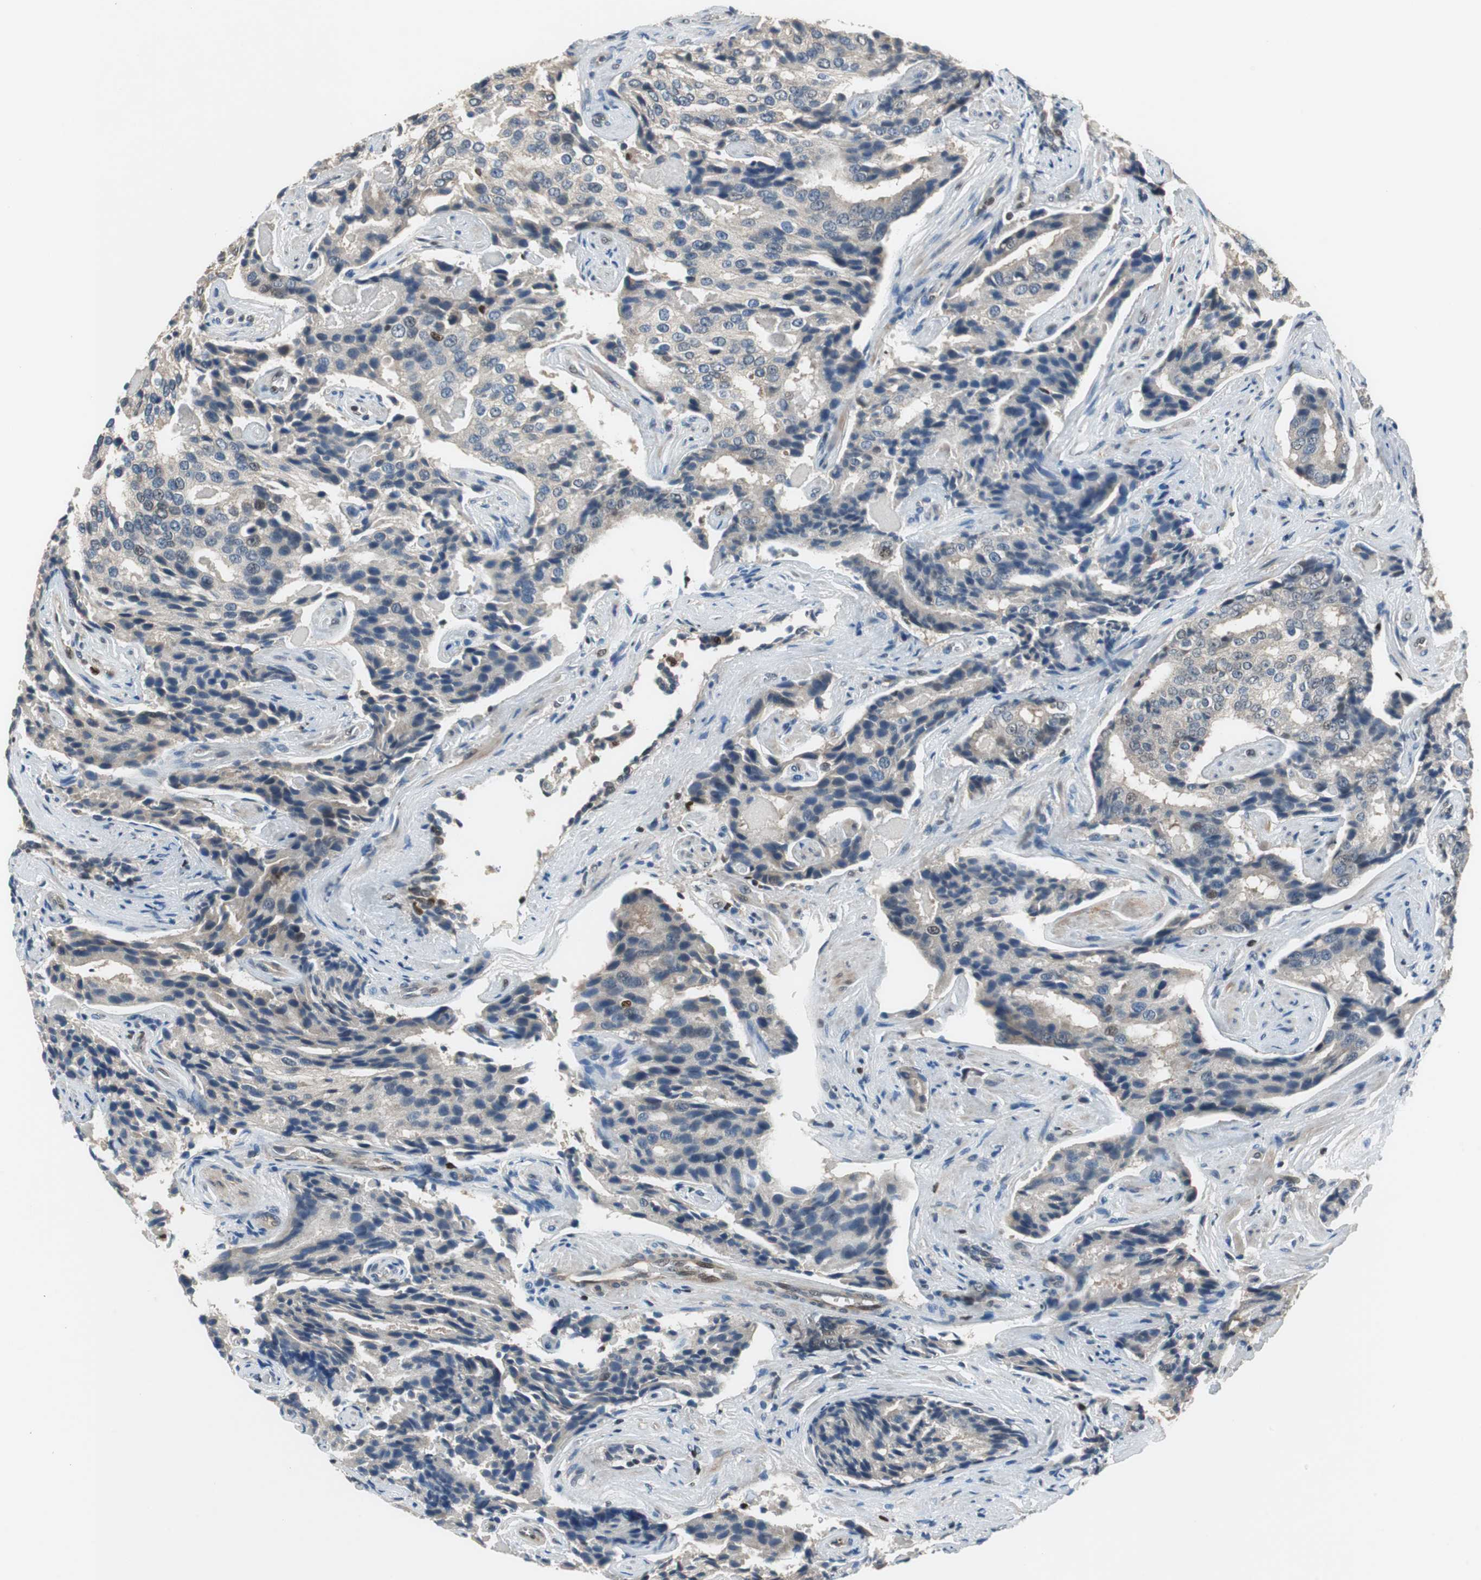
{"staining": {"intensity": "weak", "quantity": "<25%", "location": "cytoplasmic/membranous"}, "tissue": "prostate cancer", "cell_type": "Tumor cells", "image_type": "cancer", "snomed": [{"axis": "morphology", "description": "Adenocarcinoma, High grade"}, {"axis": "topography", "description": "Prostate"}], "caption": "This is a image of immunohistochemistry staining of prostate adenocarcinoma (high-grade), which shows no positivity in tumor cells.", "gene": "MAFB", "patient": {"sex": "male", "age": 58}}